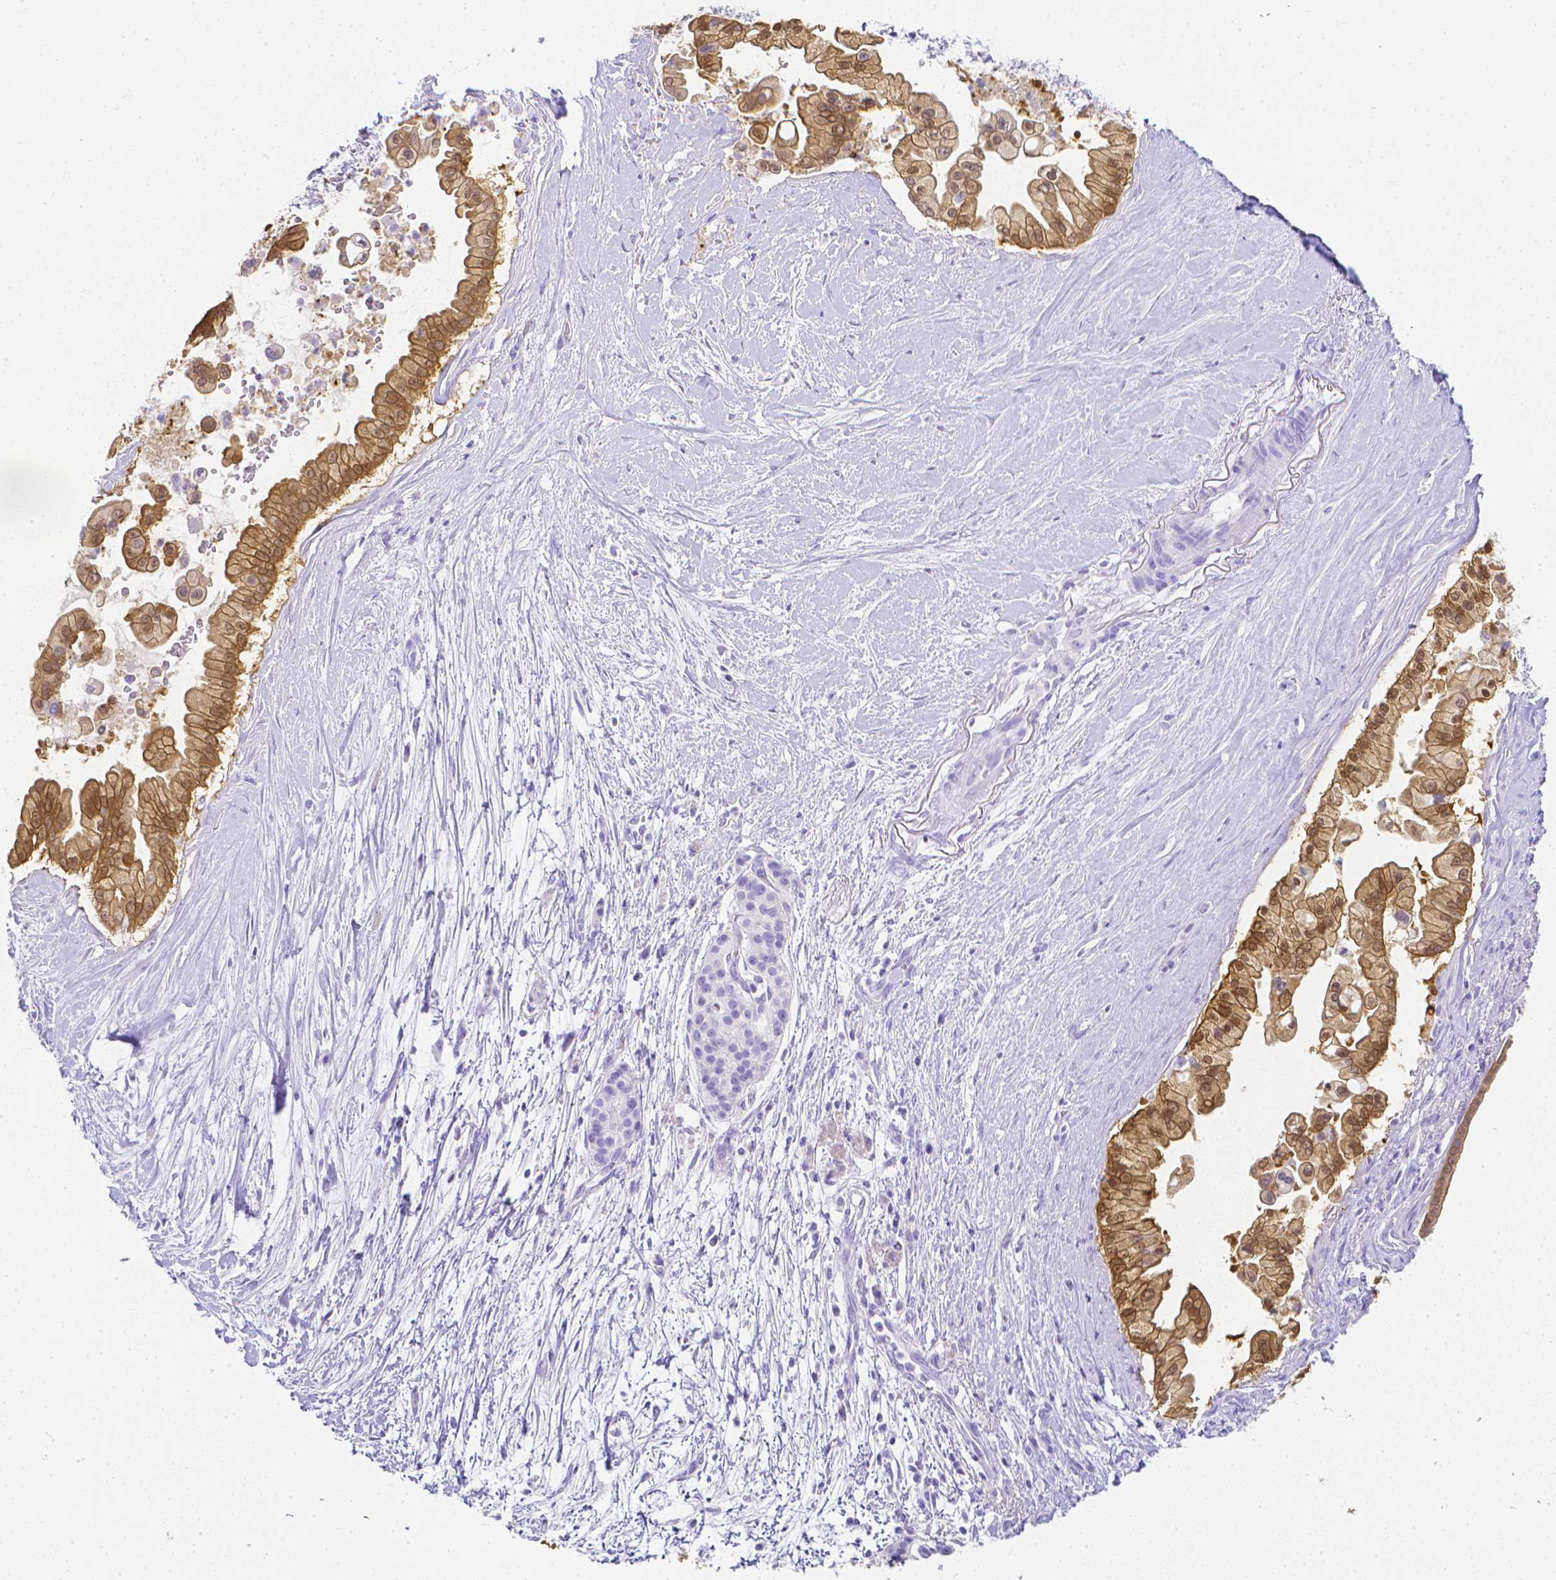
{"staining": {"intensity": "moderate", "quantity": ">75%", "location": "cytoplasmic/membranous,nuclear"}, "tissue": "pancreatic cancer", "cell_type": "Tumor cells", "image_type": "cancer", "snomed": [{"axis": "morphology", "description": "Adenocarcinoma, NOS"}, {"axis": "topography", "description": "Pancreas"}], "caption": "Tumor cells show medium levels of moderate cytoplasmic/membranous and nuclear staining in approximately >75% of cells in human pancreatic adenocarcinoma. Using DAB (3,3'-diaminobenzidine) (brown) and hematoxylin (blue) stains, captured at high magnification using brightfield microscopy.", "gene": "LGALS4", "patient": {"sex": "female", "age": 69}}